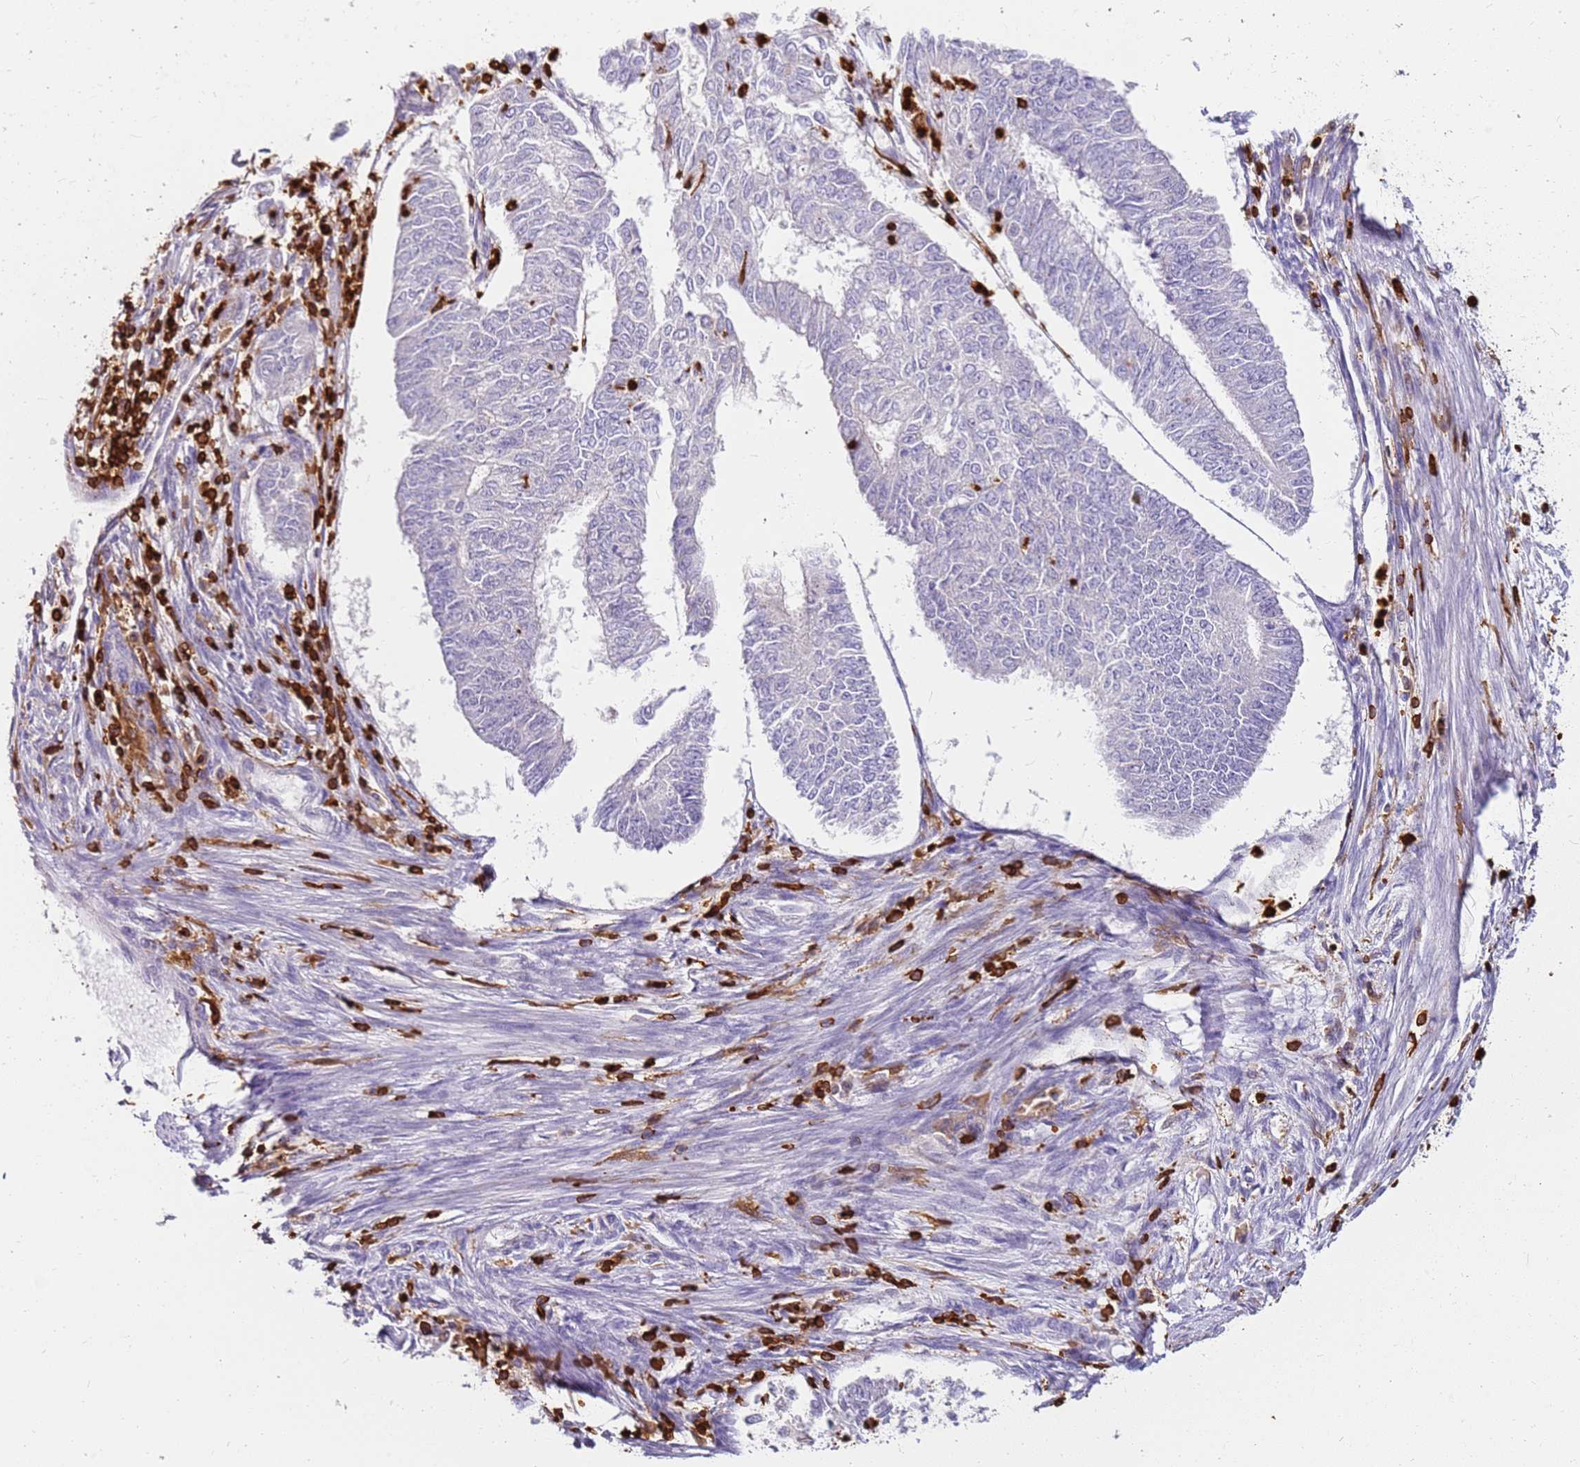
{"staining": {"intensity": "negative", "quantity": "none", "location": "none"}, "tissue": "endometrial cancer", "cell_type": "Tumor cells", "image_type": "cancer", "snomed": [{"axis": "morphology", "description": "Adenocarcinoma, NOS"}, {"axis": "topography", "description": "Endometrium"}], "caption": "Immunohistochemical staining of endometrial cancer displays no significant staining in tumor cells.", "gene": "CORO1A", "patient": {"sex": "female", "age": 68}}